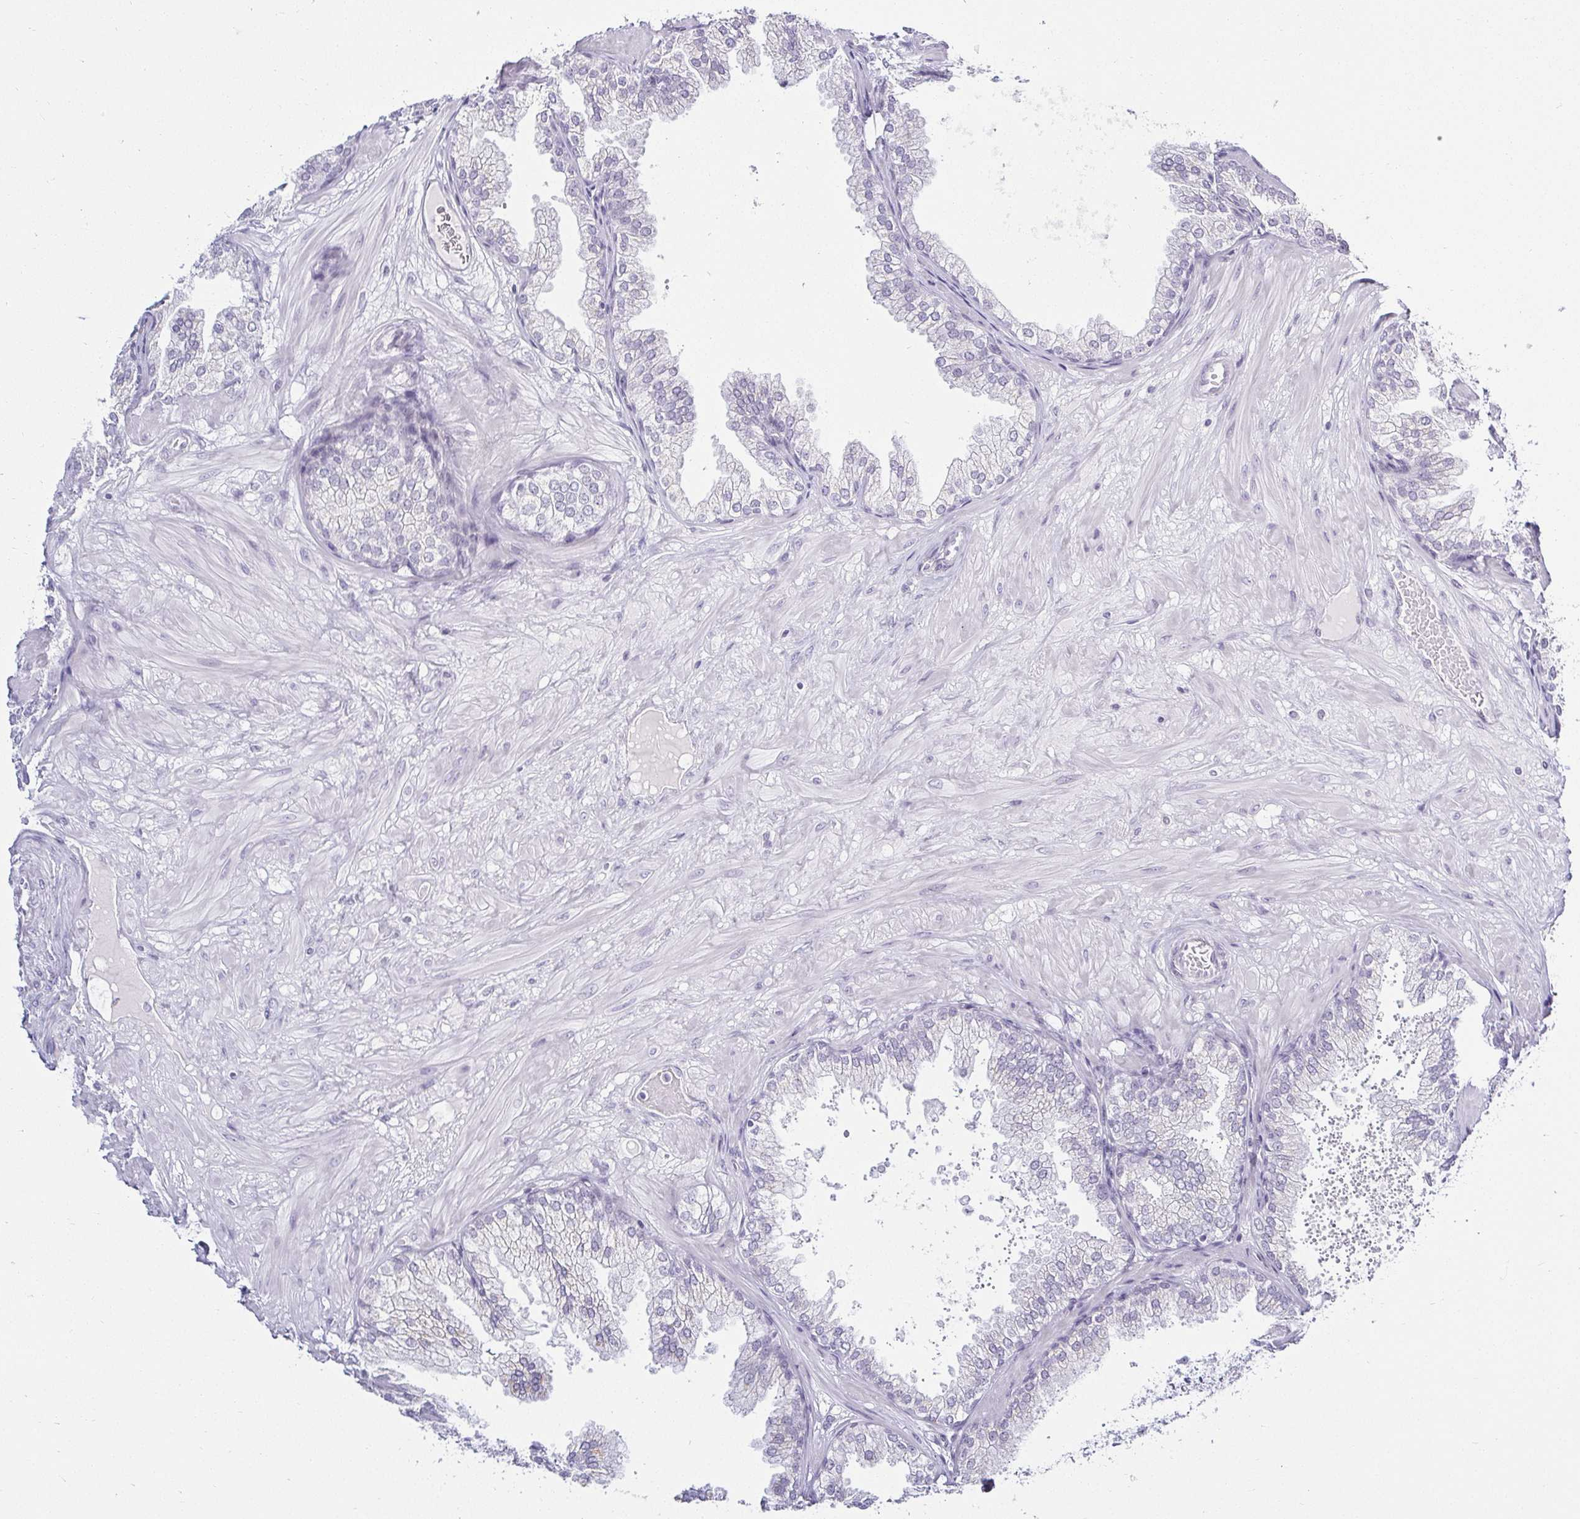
{"staining": {"intensity": "negative", "quantity": "none", "location": "none"}, "tissue": "prostate", "cell_type": "Glandular cells", "image_type": "normal", "snomed": [{"axis": "morphology", "description": "Normal tissue, NOS"}, {"axis": "topography", "description": "Prostate"}], "caption": "Glandular cells show no significant protein staining in benign prostate. (DAB (3,3'-diaminobenzidine) immunohistochemistry with hematoxylin counter stain).", "gene": "ACAN", "patient": {"sex": "male", "age": 37}}